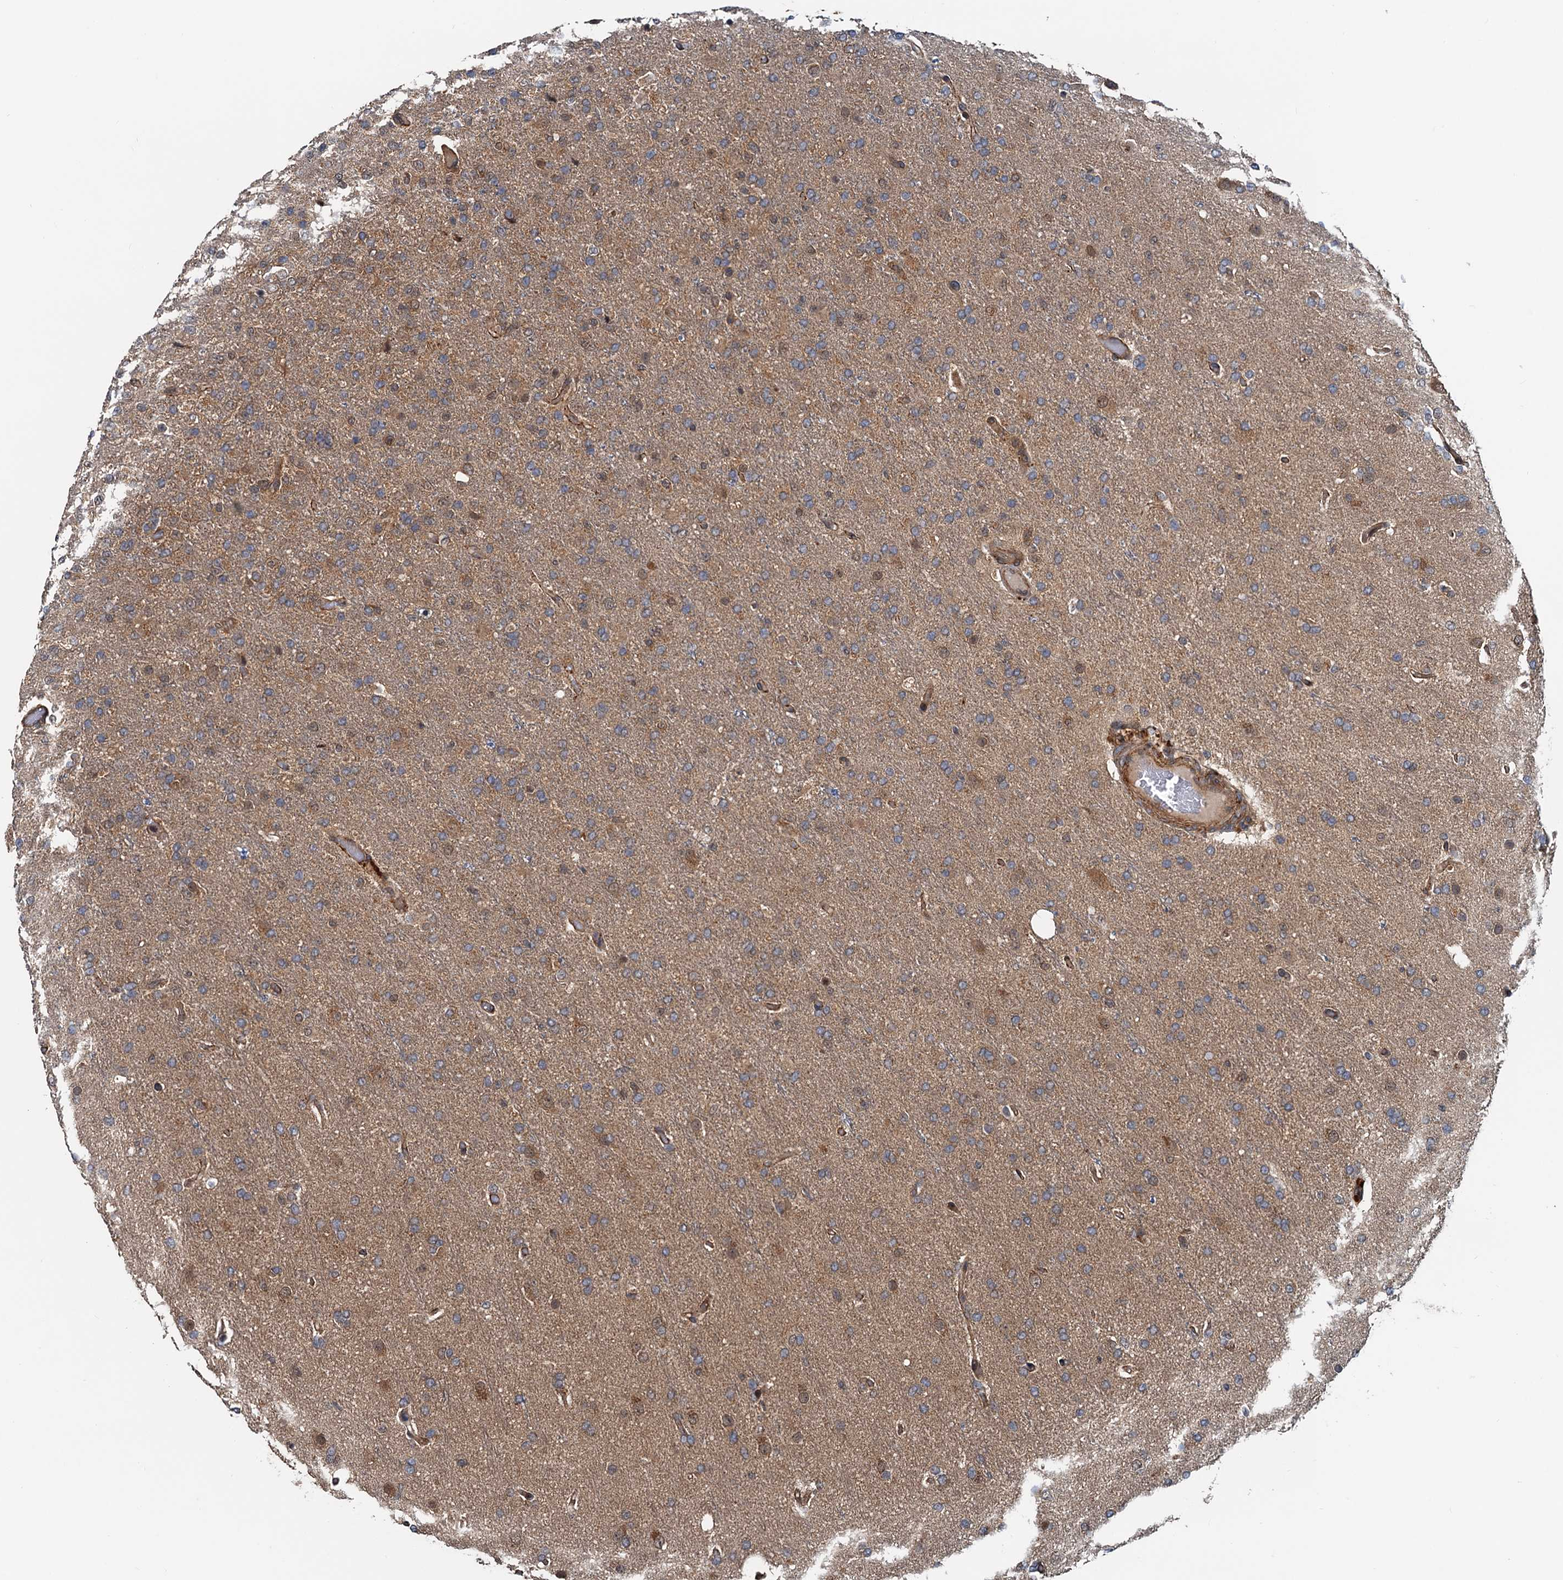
{"staining": {"intensity": "negative", "quantity": "none", "location": "none"}, "tissue": "glioma", "cell_type": "Tumor cells", "image_type": "cancer", "snomed": [{"axis": "morphology", "description": "Glioma, malignant, High grade"}, {"axis": "topography", "description": "Brain"}], "caption": "Immunohistochemistry histopathology image of neoplastic tissue: high-grade glioma (malignant) stained with DAB (3,3'-diaminobenzidine) demonstrates no significant protein positivity in tumor cells. The staining was performed using DAB (3,3'-diaminobenzidine) to visualize the protein expression in brown, while the nuclei were stained in blue with hematoxylin (Magnification: 20x).", "gene": "AAGAB", "patient": {"sex": "female", "age": 74}}